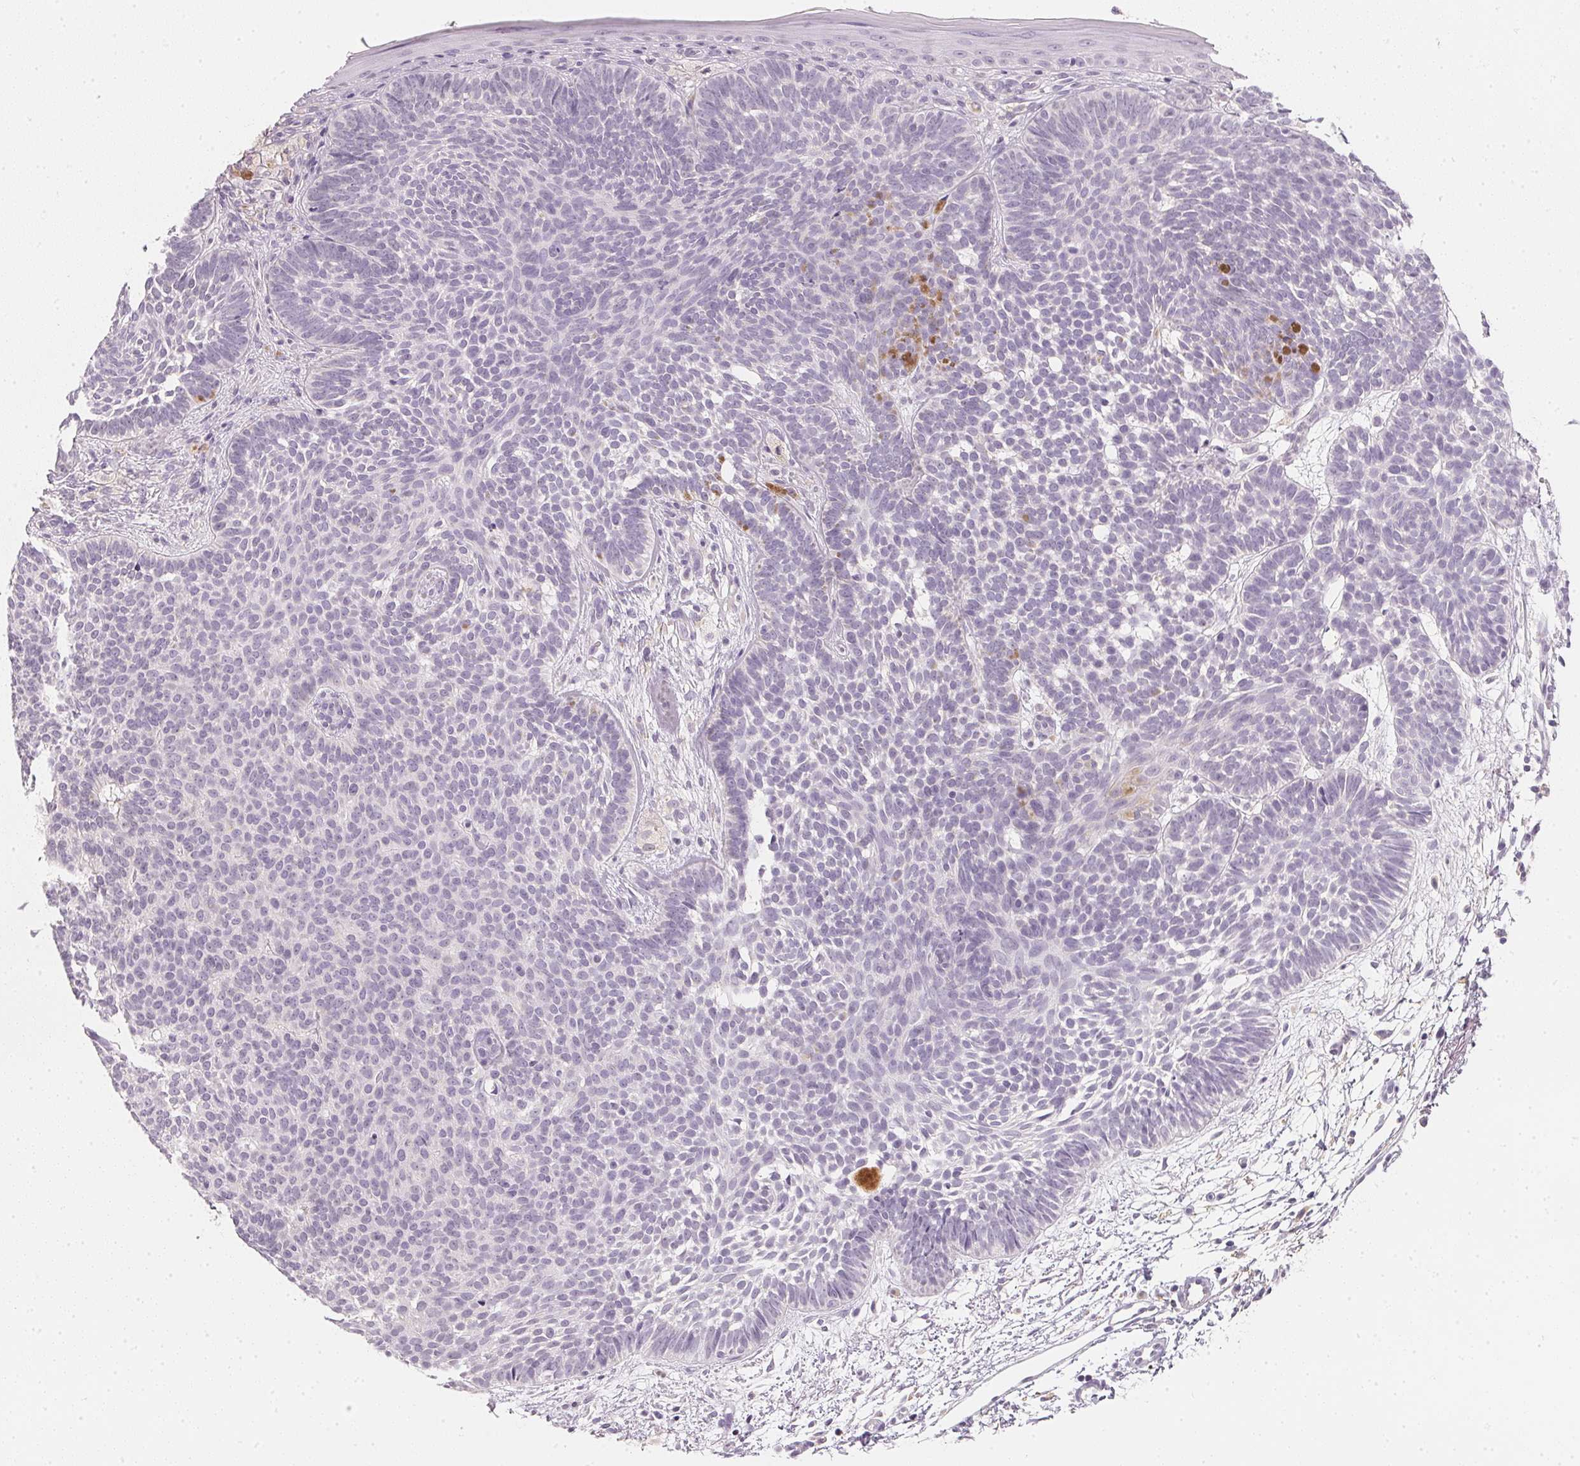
{"staining": {"intensity": "negative", "quantity": "none", "location": "none"}, "tissue": "skin cancer", "cell_type": "Tumor cells", "image_type": "cancer", "snomed": [{"axis": "morphology", "description": "Basal cell carcinoma"}, {"axis": "topography", "description": "Skin"}], "caption": "Micrograph shows no significant protein staining in tumor cells of skin cancer.", "gene": "CFAP276", "patient": {"sex": "female", "age": 85}}